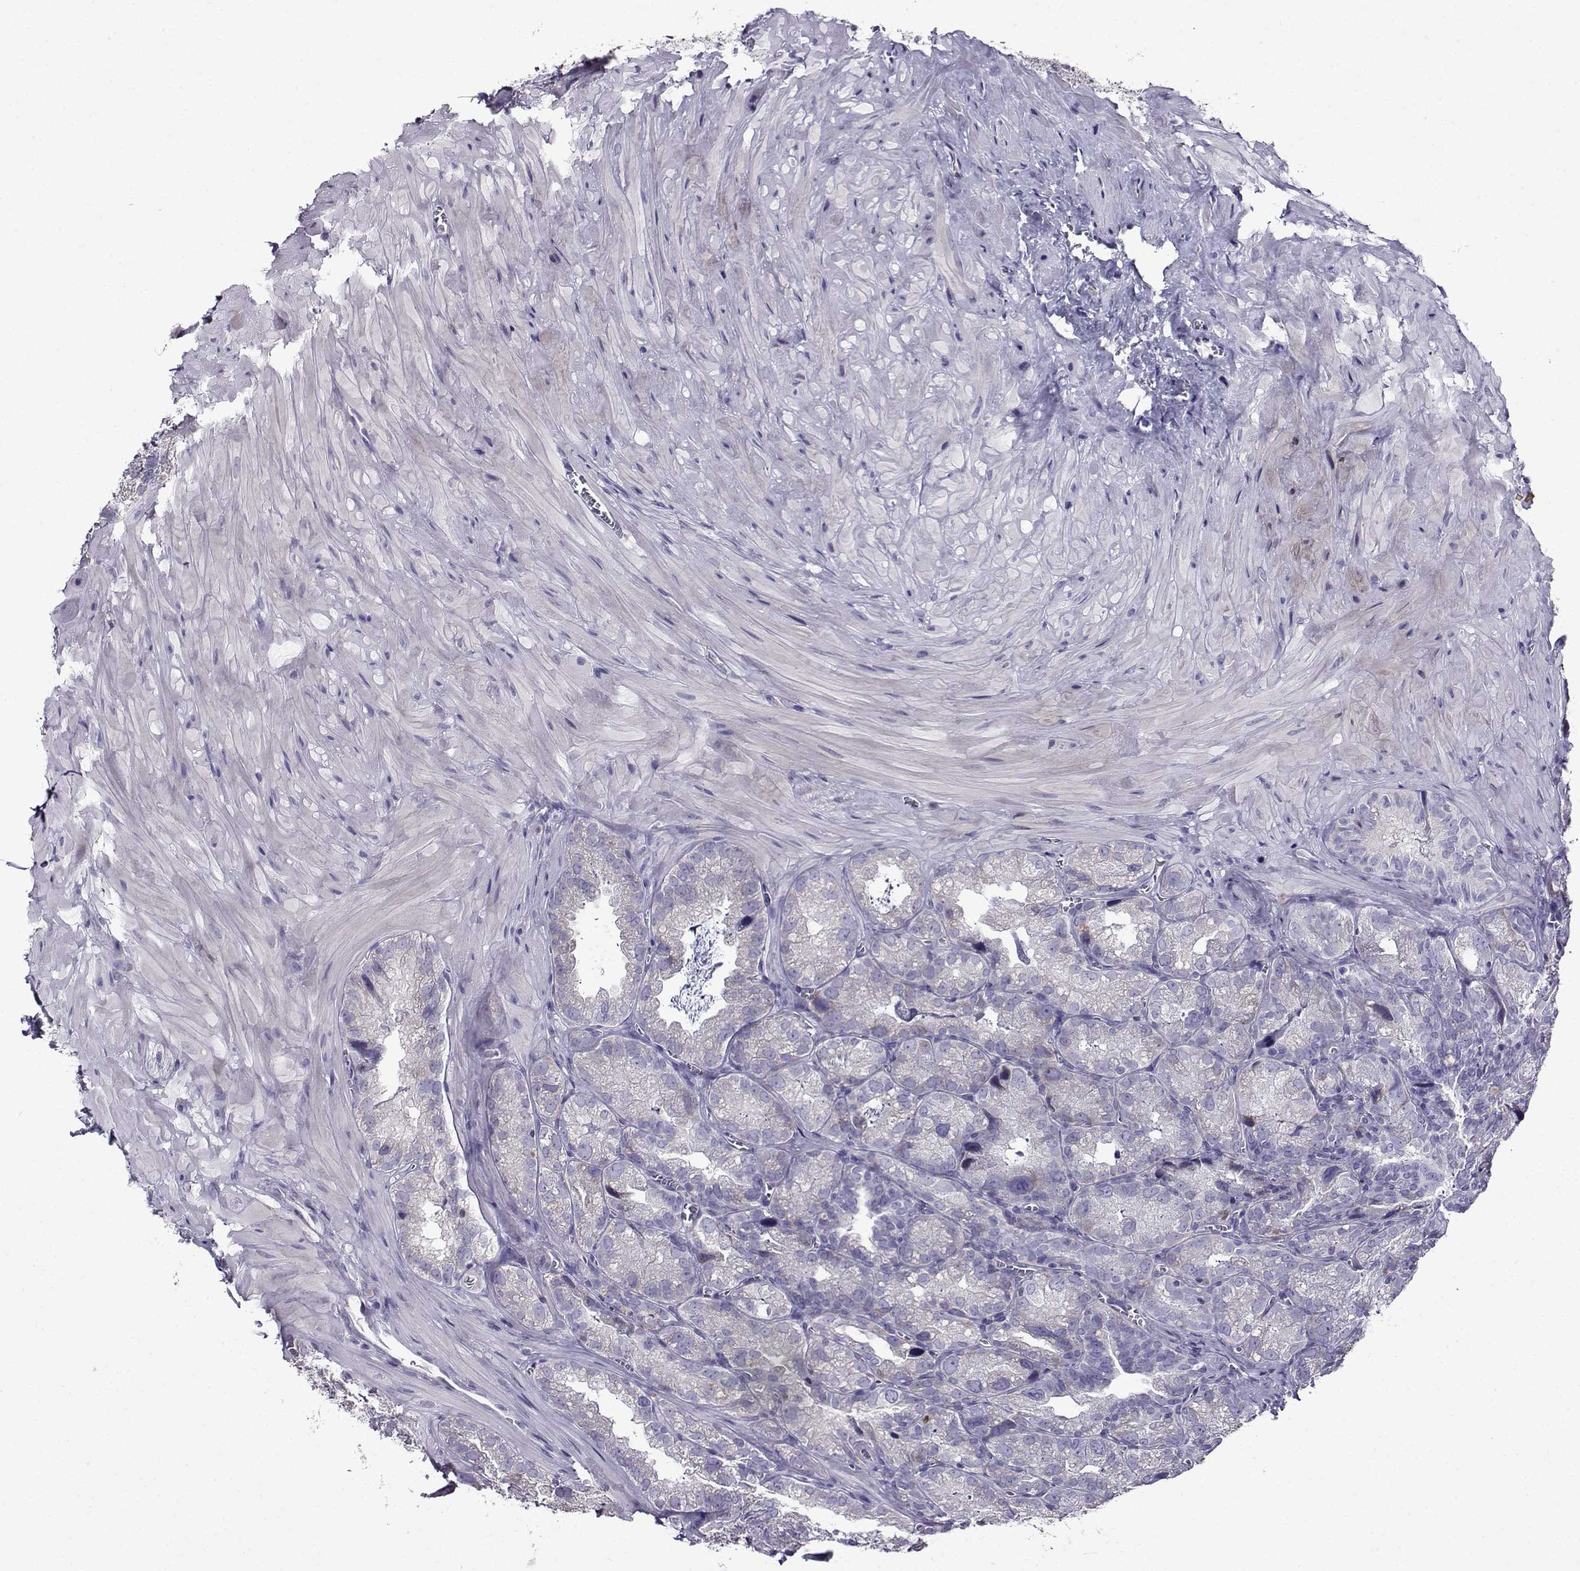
{"staining": {"intensity": "negative", "quantity": "none", "location": "none"}, "tissue": "seminal vesicle", "cell_type": "Glandular cells", "image_type": "normal", "snomed": [{"axis": "morphology", "description": "Normal tissue, NOS"}, {"axis": "topography", "description": "Seminal veicle"}], "caption": "Glandular cells are negative for brown protein staining in unremarkable seminal vesicle. Nuclei are stained in blue.", "gene": "TMEM266", "patient": {"sex": "male", "age": 57}}